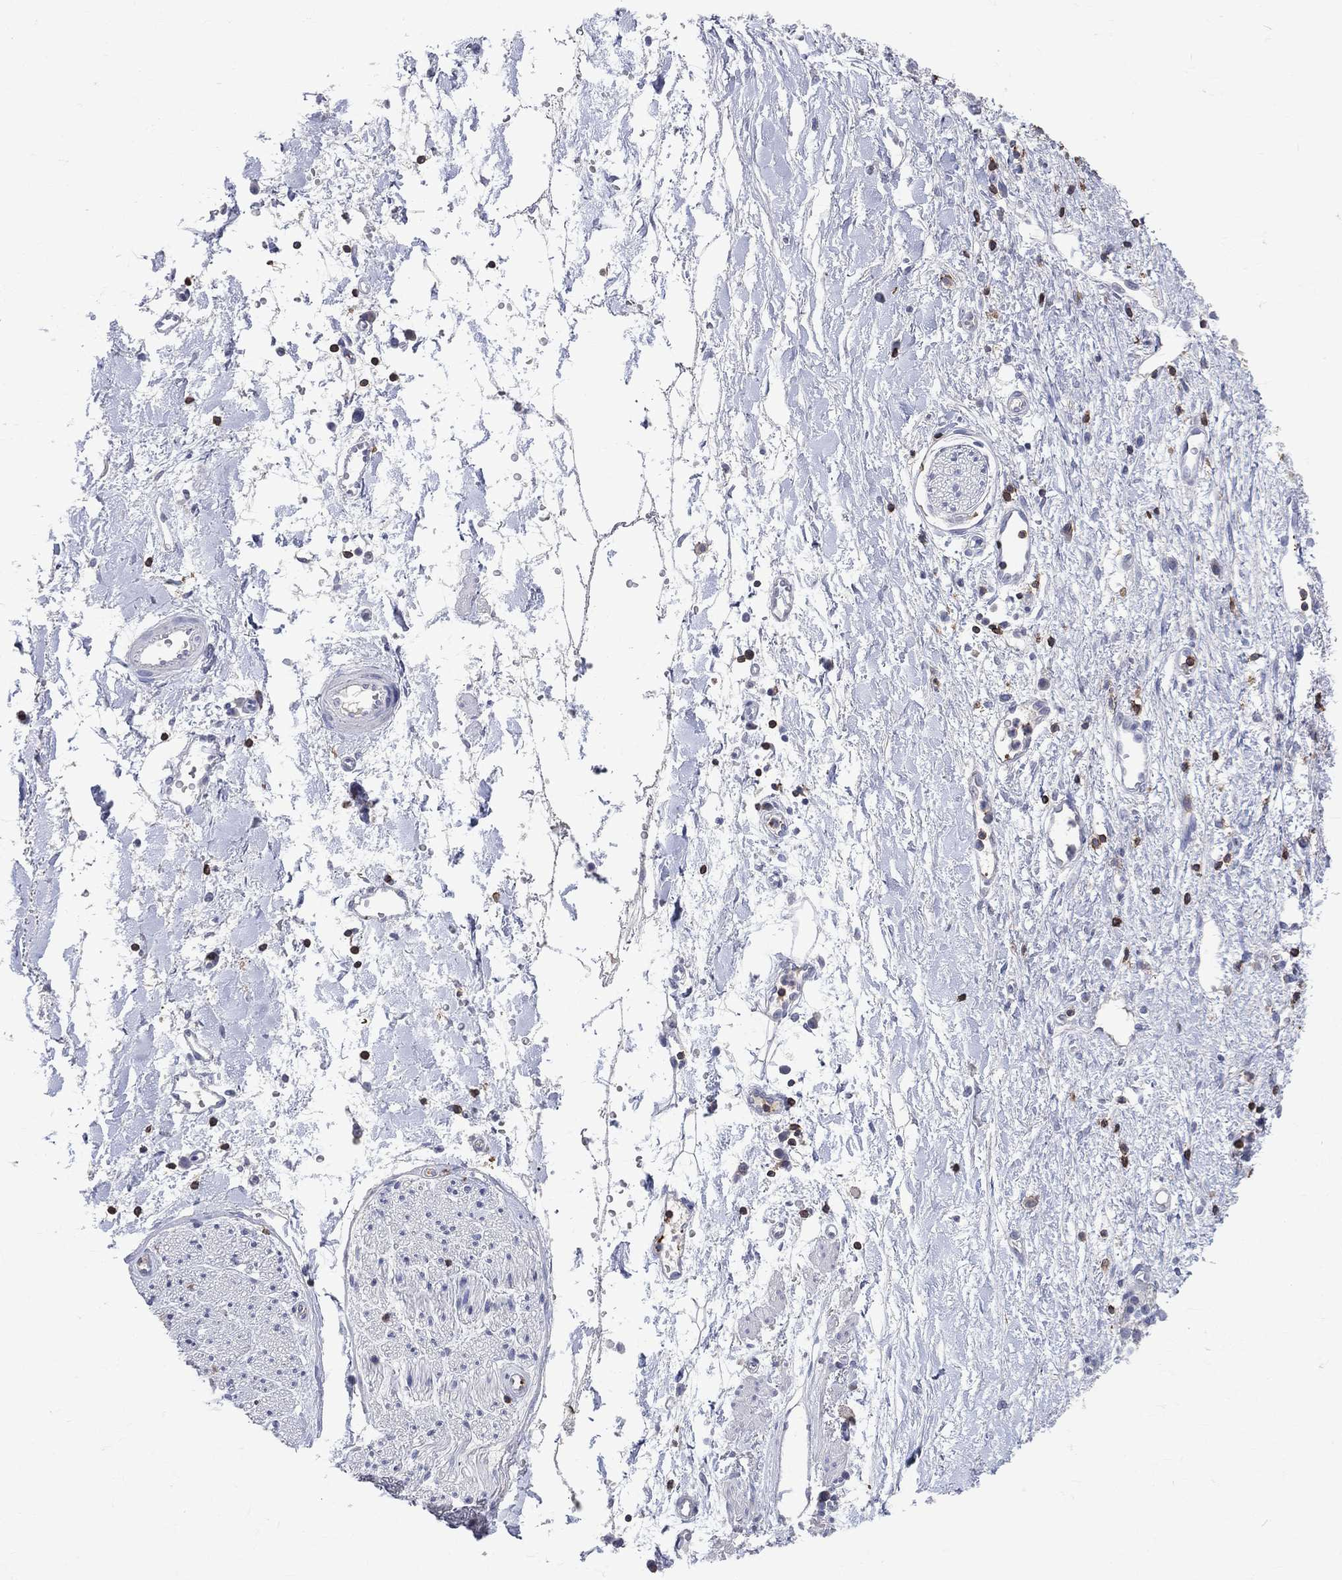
{"staining": {"intensity": "negative", "quantity": "none", "location": "none"}, "tissue": "soft tissue", "cell_type": "Fibroblasts", "image_type": "normal", "snomed": [{"axis": "morphology", "description": "Normal tissue, NOS"}, {"axis": "morphology", "description": "Adenocarcinoma, NOS"}, {"axis": "topography", "description": "Pancreas"}, {"axis": "topography", "description": "Peripheral nerve tissue"}], "caption": "Fibroblasts show no significant protein positivity in unremarkable soft tissue. (DAB IHC, high magnification).", "gene": "LAT", "patient": {"sex": "male", "age": 61}}